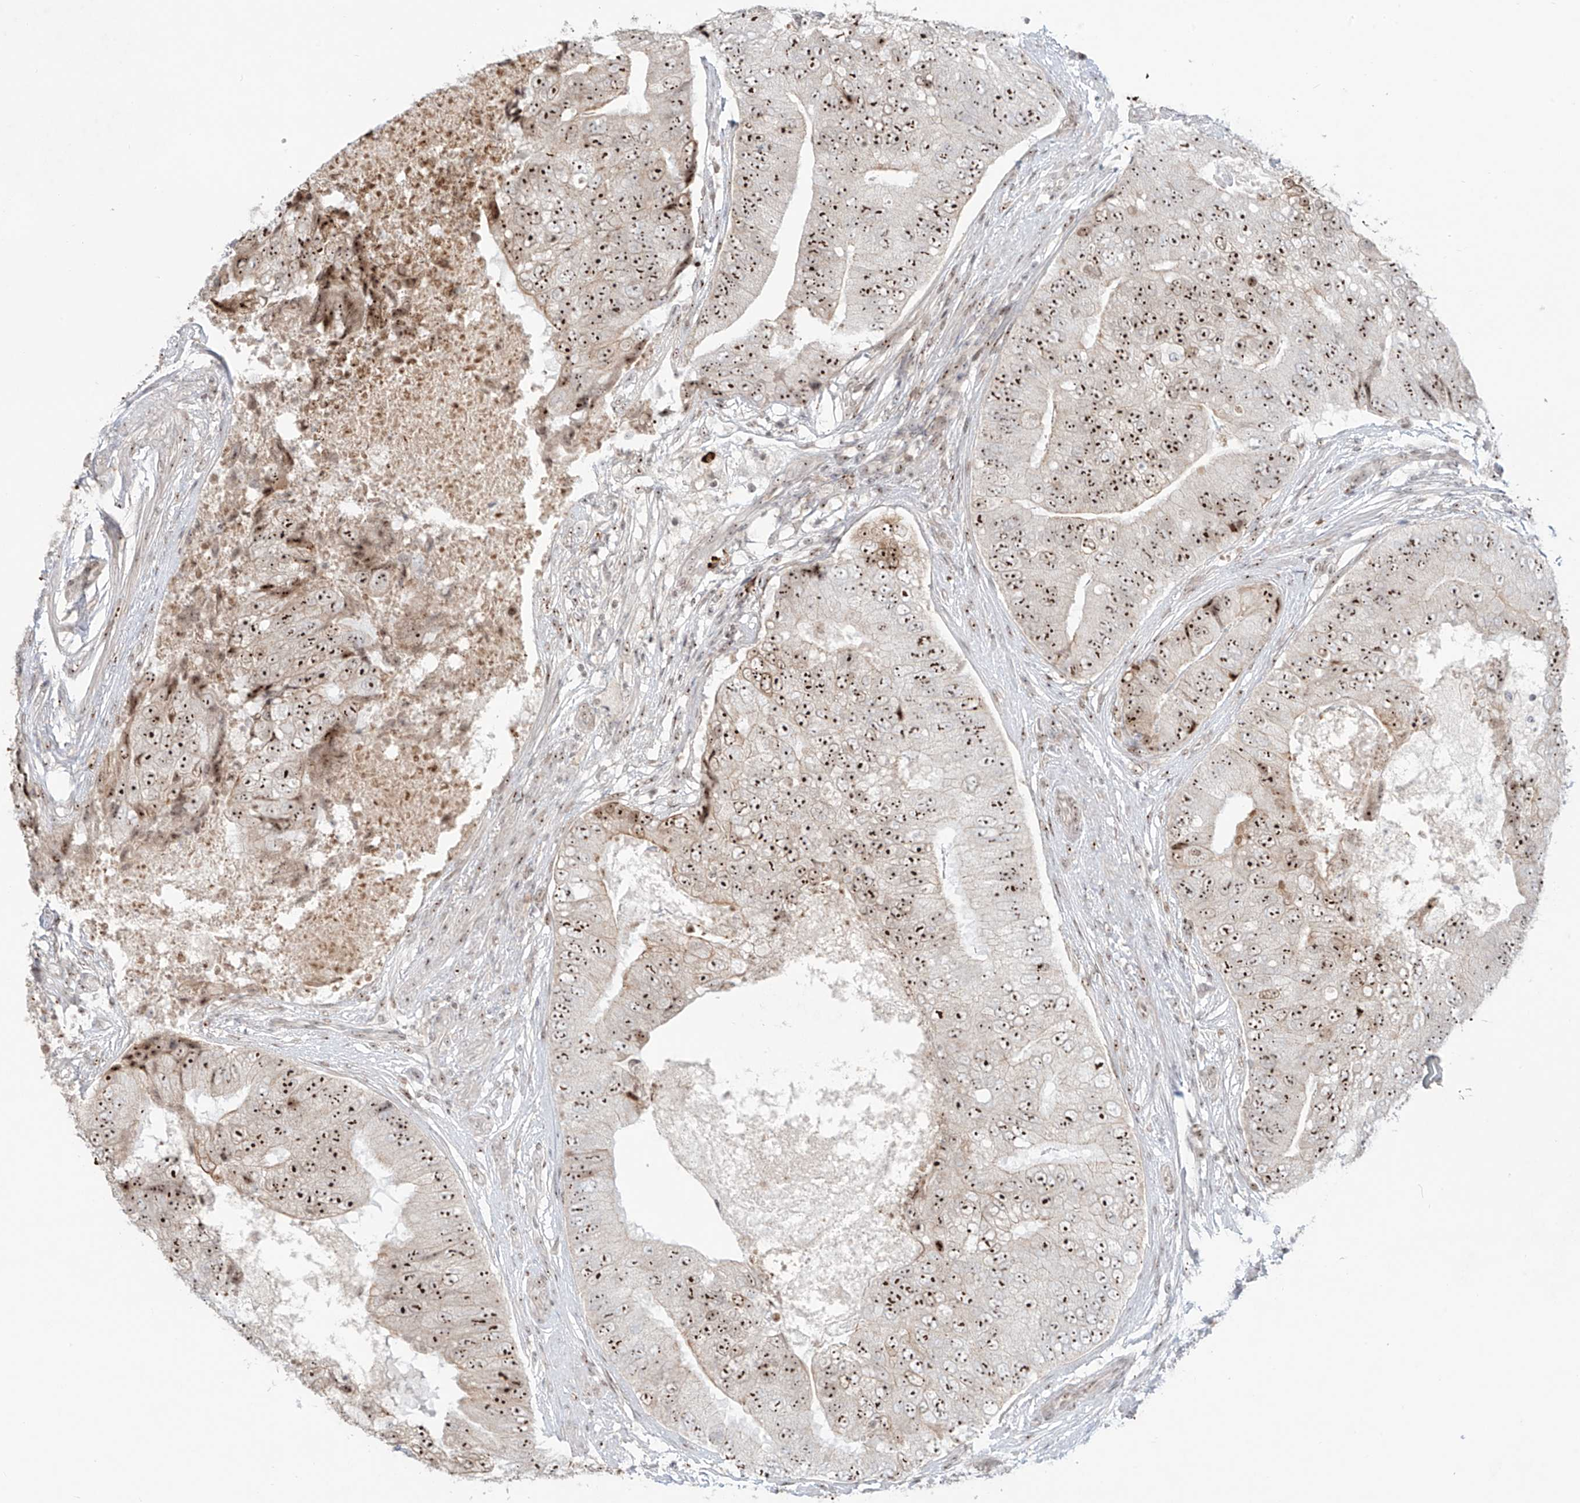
{"staining": {"intensity": "strong", "quantity": ">75%", "location": "nuclear"}, "tissue": "prostate cancer", "cell_type": "Tumor cells", "image_type": "cancer", "snomed": [{"axis": "morphology", "description": "Adenocarcinoma, High grade"}, {"axis": "topography", "description": "Prostate"}], "caption": "High-grade adenocarcinoma (prostate) stained for a protein (brown) reveals strong nuclear positive staining in about >75% of tumor cells.", "gene": "ZNF512", "patient": {"sex": "male", "age": 70}}